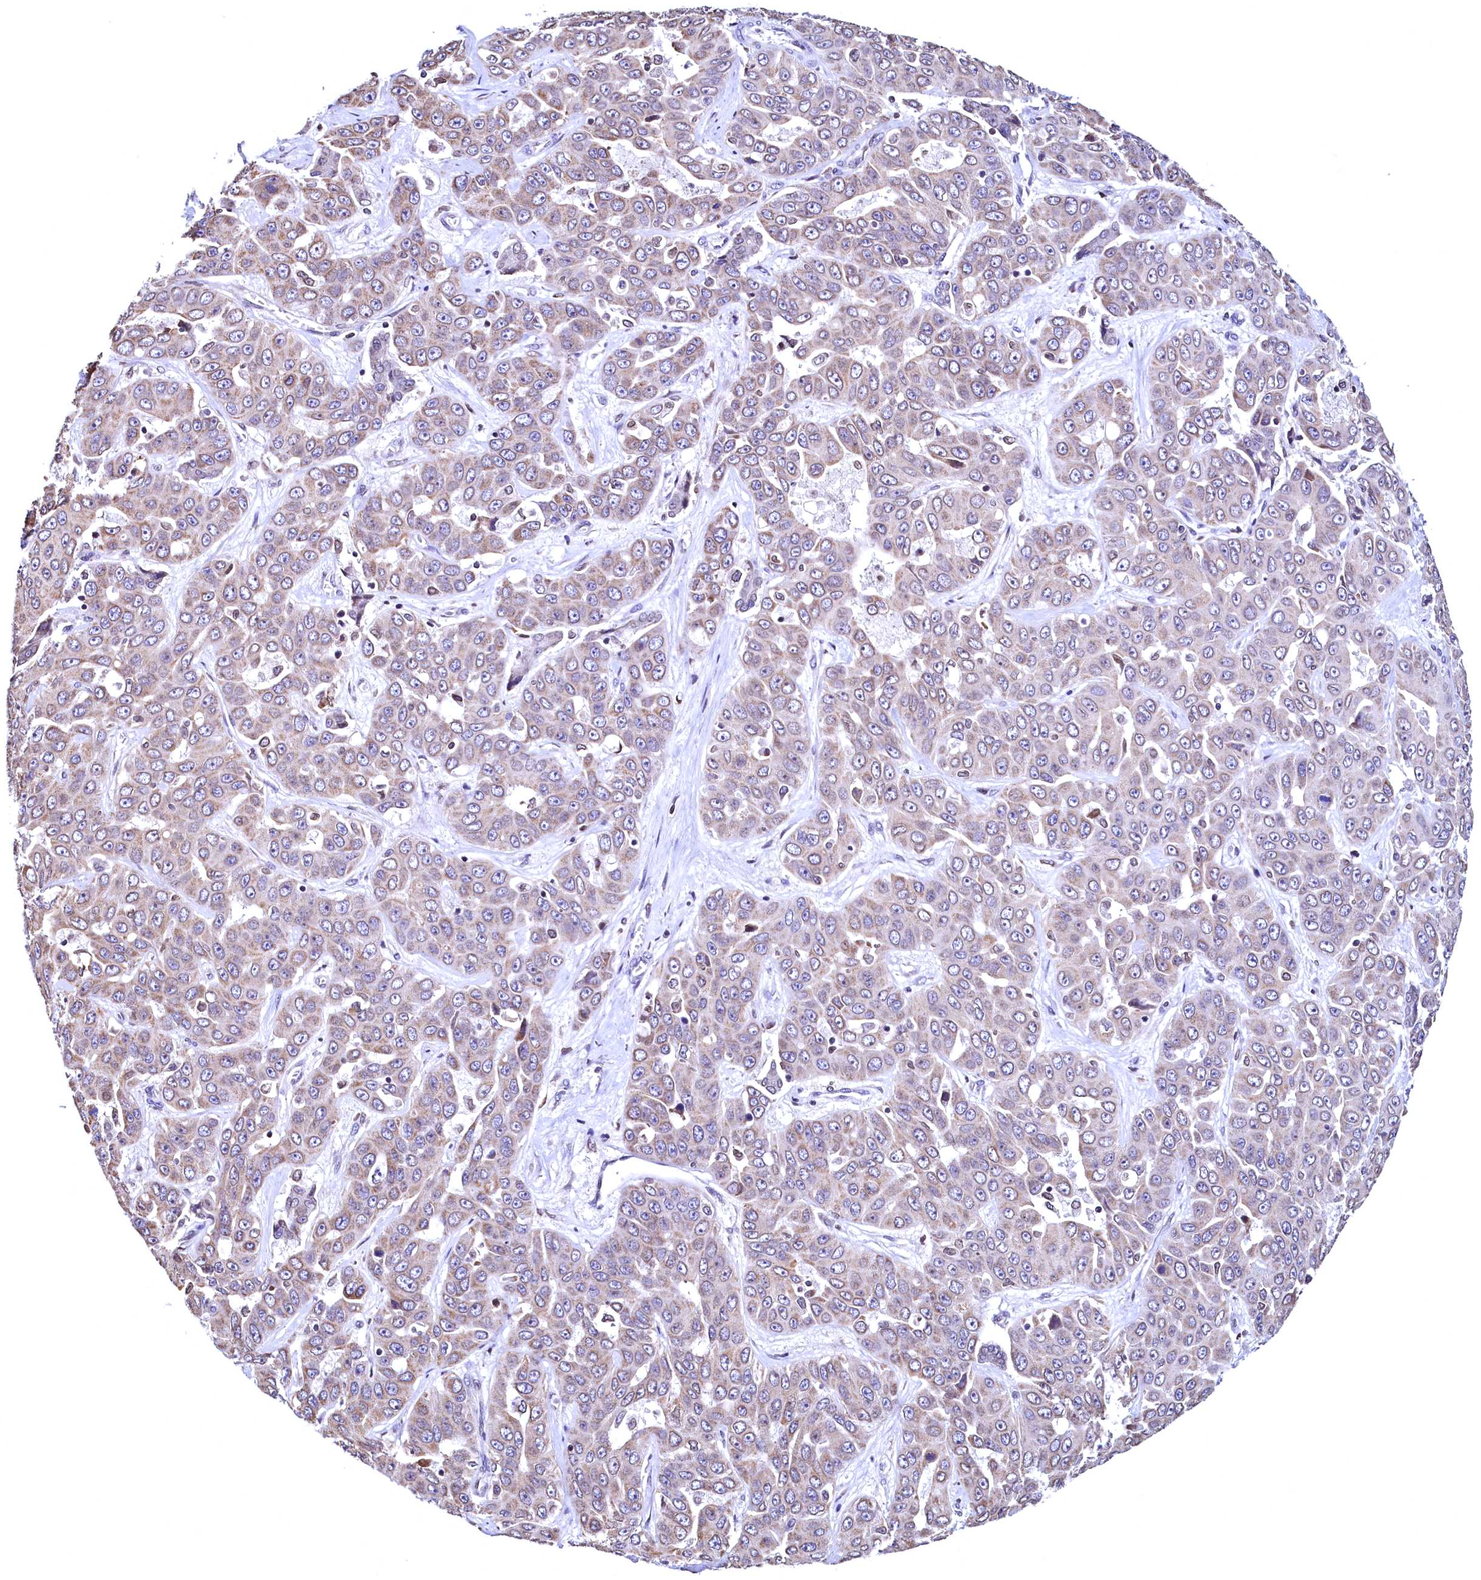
{"staining": {"intensity": "weak", "quantity": "25%-75%", "location": "cytoplasmic/membranous"}, "tissue": "liver cancer", "cell_type": "Tumor cells", "image_type": "cancer", "snomed": [{"axis": "morphology", "description": "Cholangiocarcinoma"}, {"axis": "topography", "description": "Liver"}], "caption": "IHC of liver cancer exhibits low levels of weak cytoplasmic/membranous staining in approximately 25%-75% of tumor cells.", "gene": "HAND1", "patient": {"sex": "female", "age": 52}}